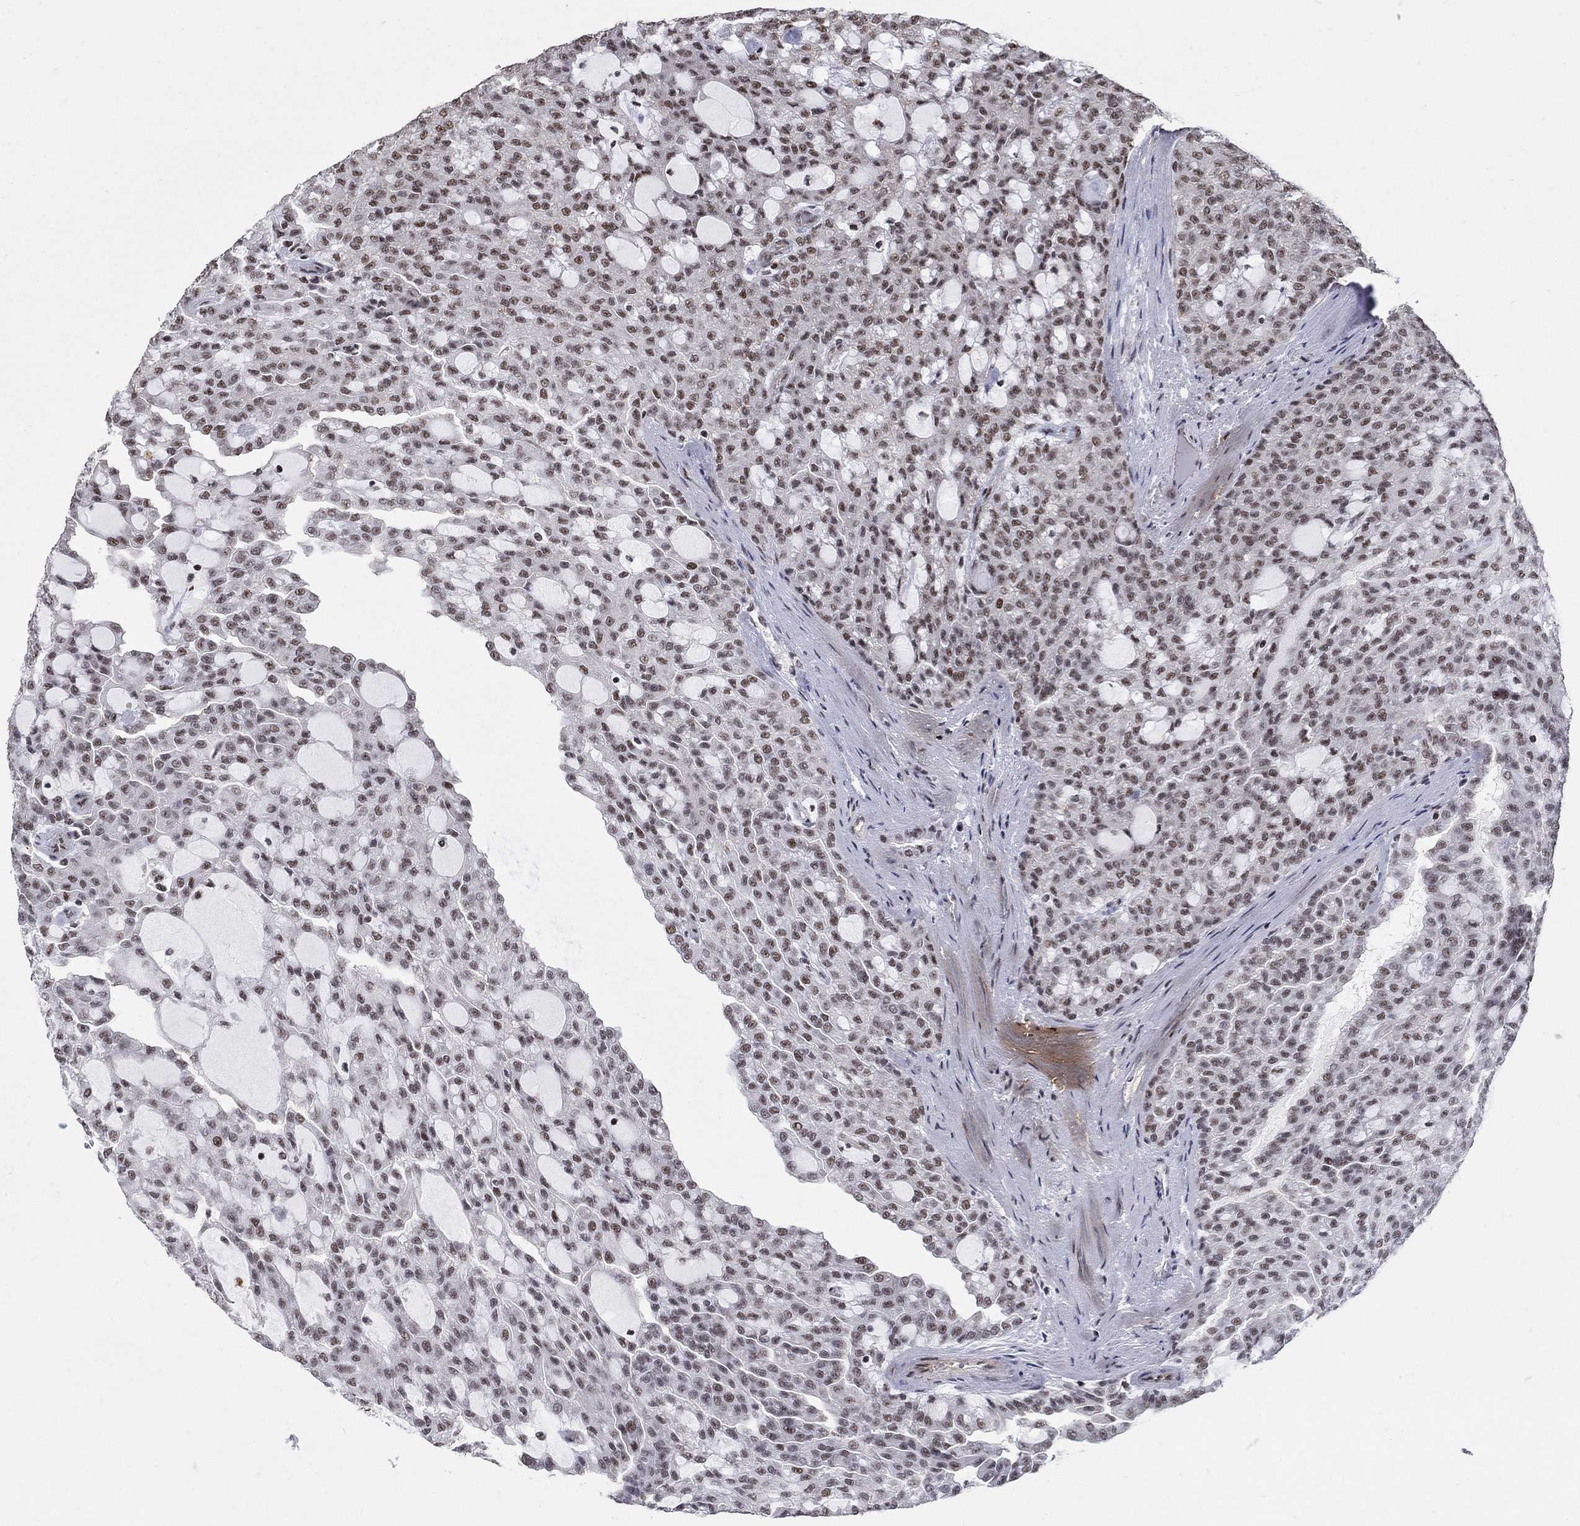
{"staining": {"intensity": "weak", "quantity": "25%-75%", "location": "nuclear"}, "tissue": "renal cancer", "cell_type": "Tumor cells", "image_type": "cancer", "snomed": [{"axis": "morphology", "description": "Adenocarcinoma, NOS"}, {"axis": "topography", "description": "Kidney"}], "caption": "Renal cancer (adenocarcinoma) was stained to show a protein in brown. There is low levels of weak nuclear positivity in approximately 25%-75% of tumor cells. Immunohistochemistry stains the protein in brown and the nuclei are stained blue.", "gene": "PNISR", "patient": {"sex": "male", "age": 63}}